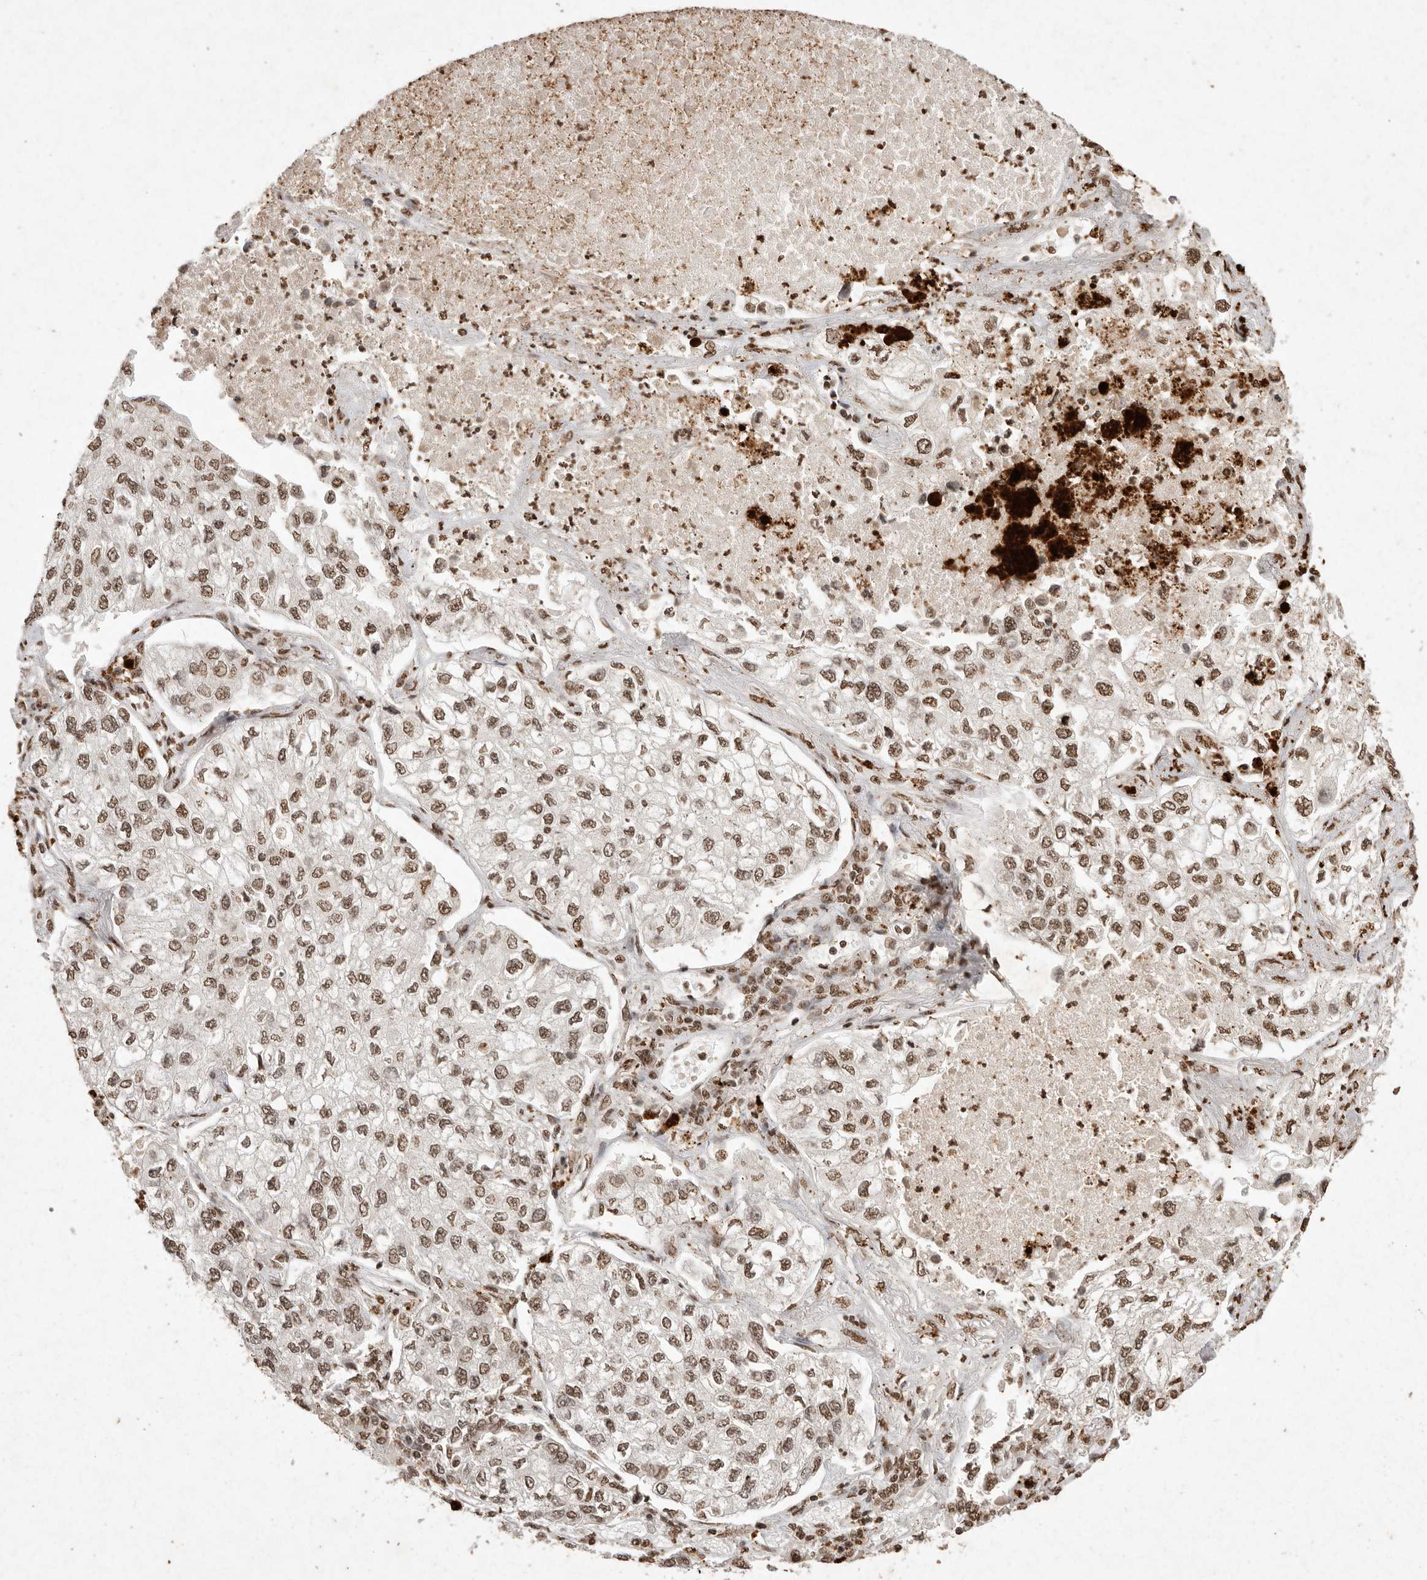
{"staining": {"intensity": "moderate", "quantity": ">75%", "location": "nuclear"}, "tissue": "lung cancer", "cell_type": "Tumor cells", "image_type": "cancer", "snomed": [{"axis": "morphology", "description": "Adenocarcinoma, NOS"}, {"axis": "topography", "description": "Lung"}], "caption": "Lung cancer (adenocarcinoma) stained for a protein reveals moderate nuclear positivity in tumor cells.", "gene": "NKX3-2", "patient": {"sex": "male", "age": 63}}